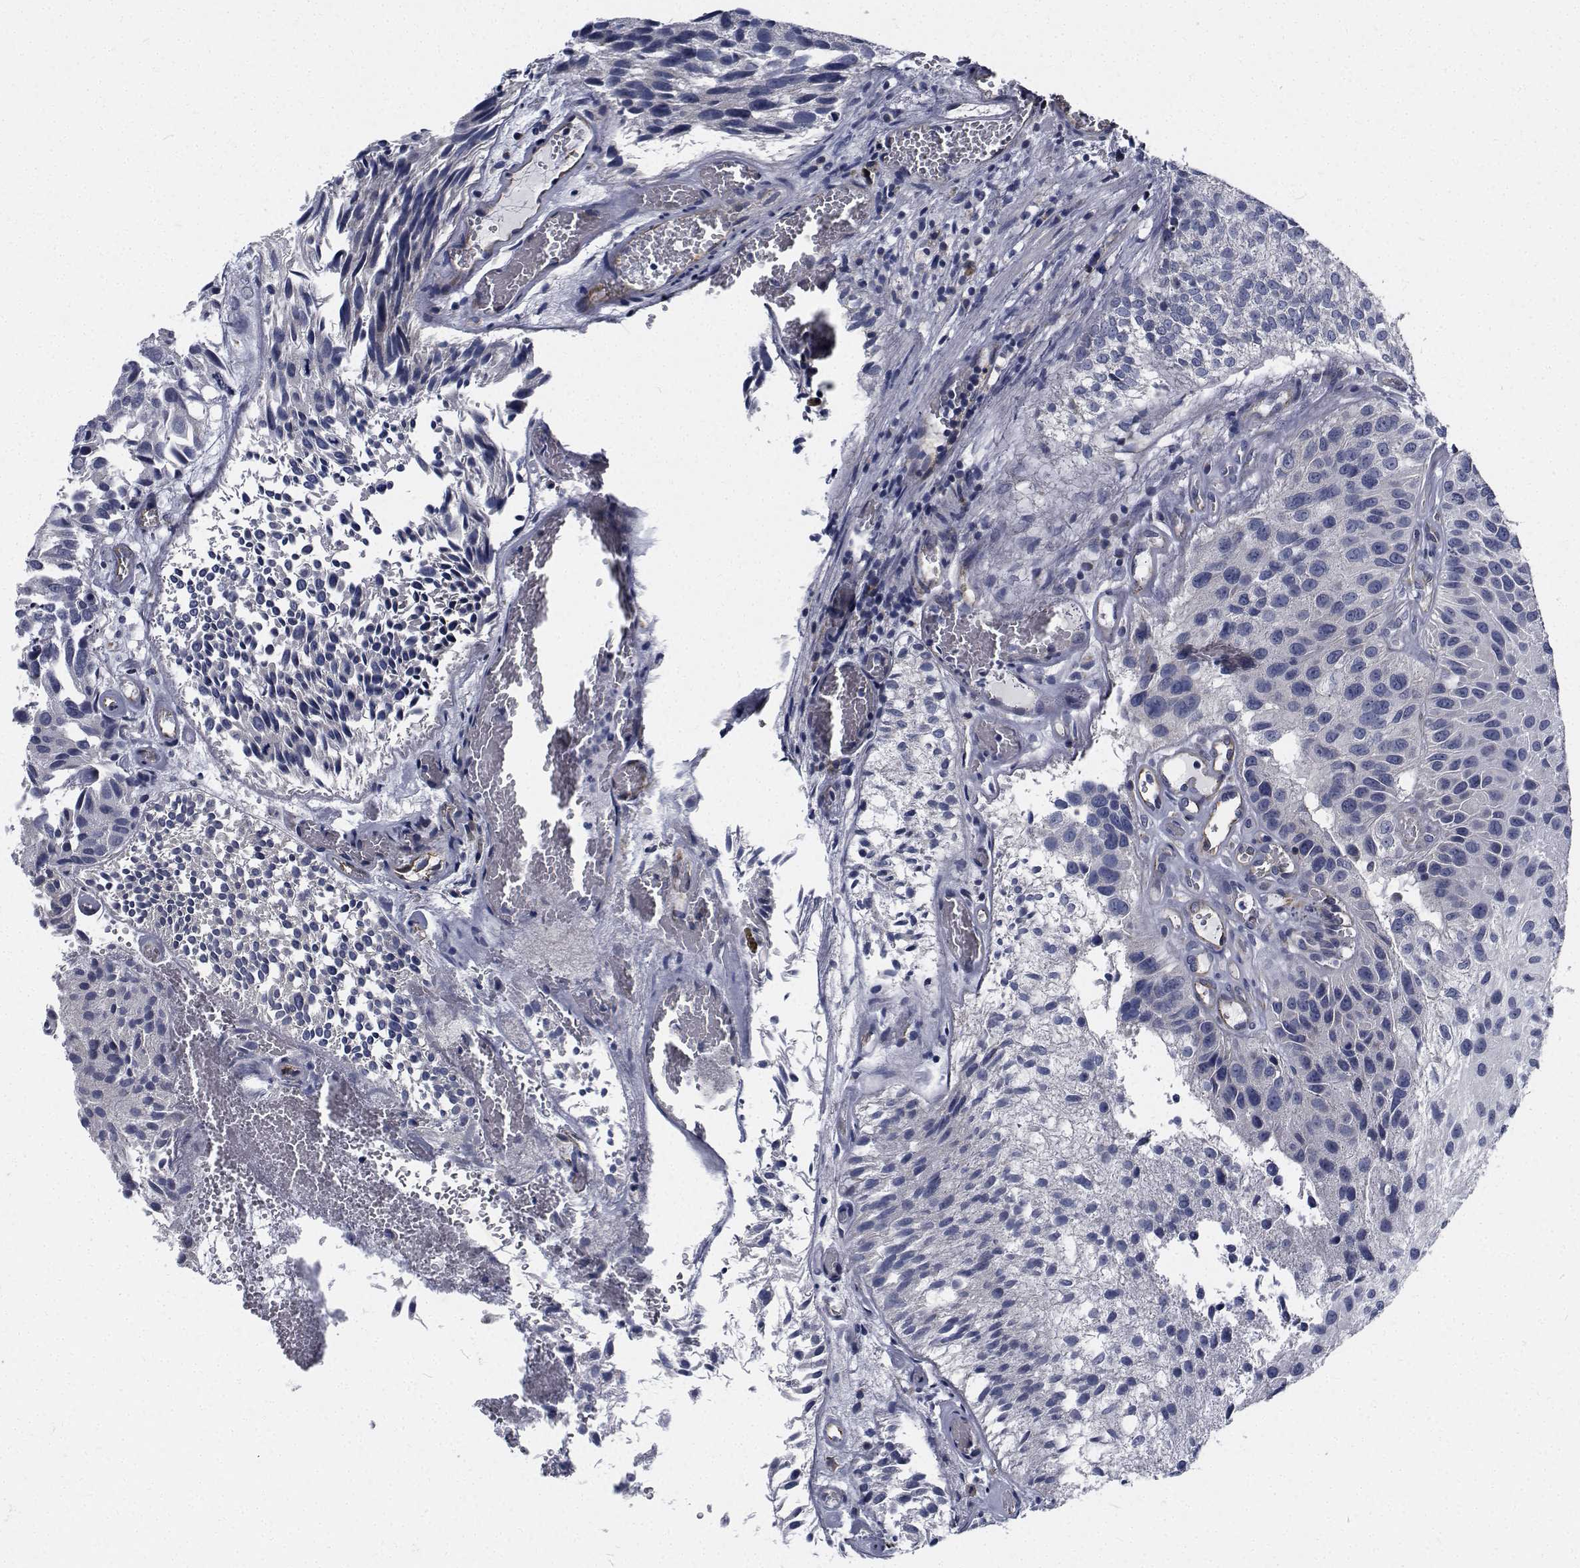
{"staining": {"intensity": "negative", "quantity": "none", "location": "none"}, "tissue": "urothelial cancer", "cell_type": "Tumor cells", "image_type": "cancer", "snomed": [{"axis": "morphology", "description": "Urothelial carcinoma, Low grade"}, {"axis": "topography", "description": "Urinary bladder"}], "caption": "Immunohistochemical staining of urothelial cancer demonstrates no significant positivity in tumor cells.", "gene": "TTBK1", "patient": {"sex": "female", "age": 87}}